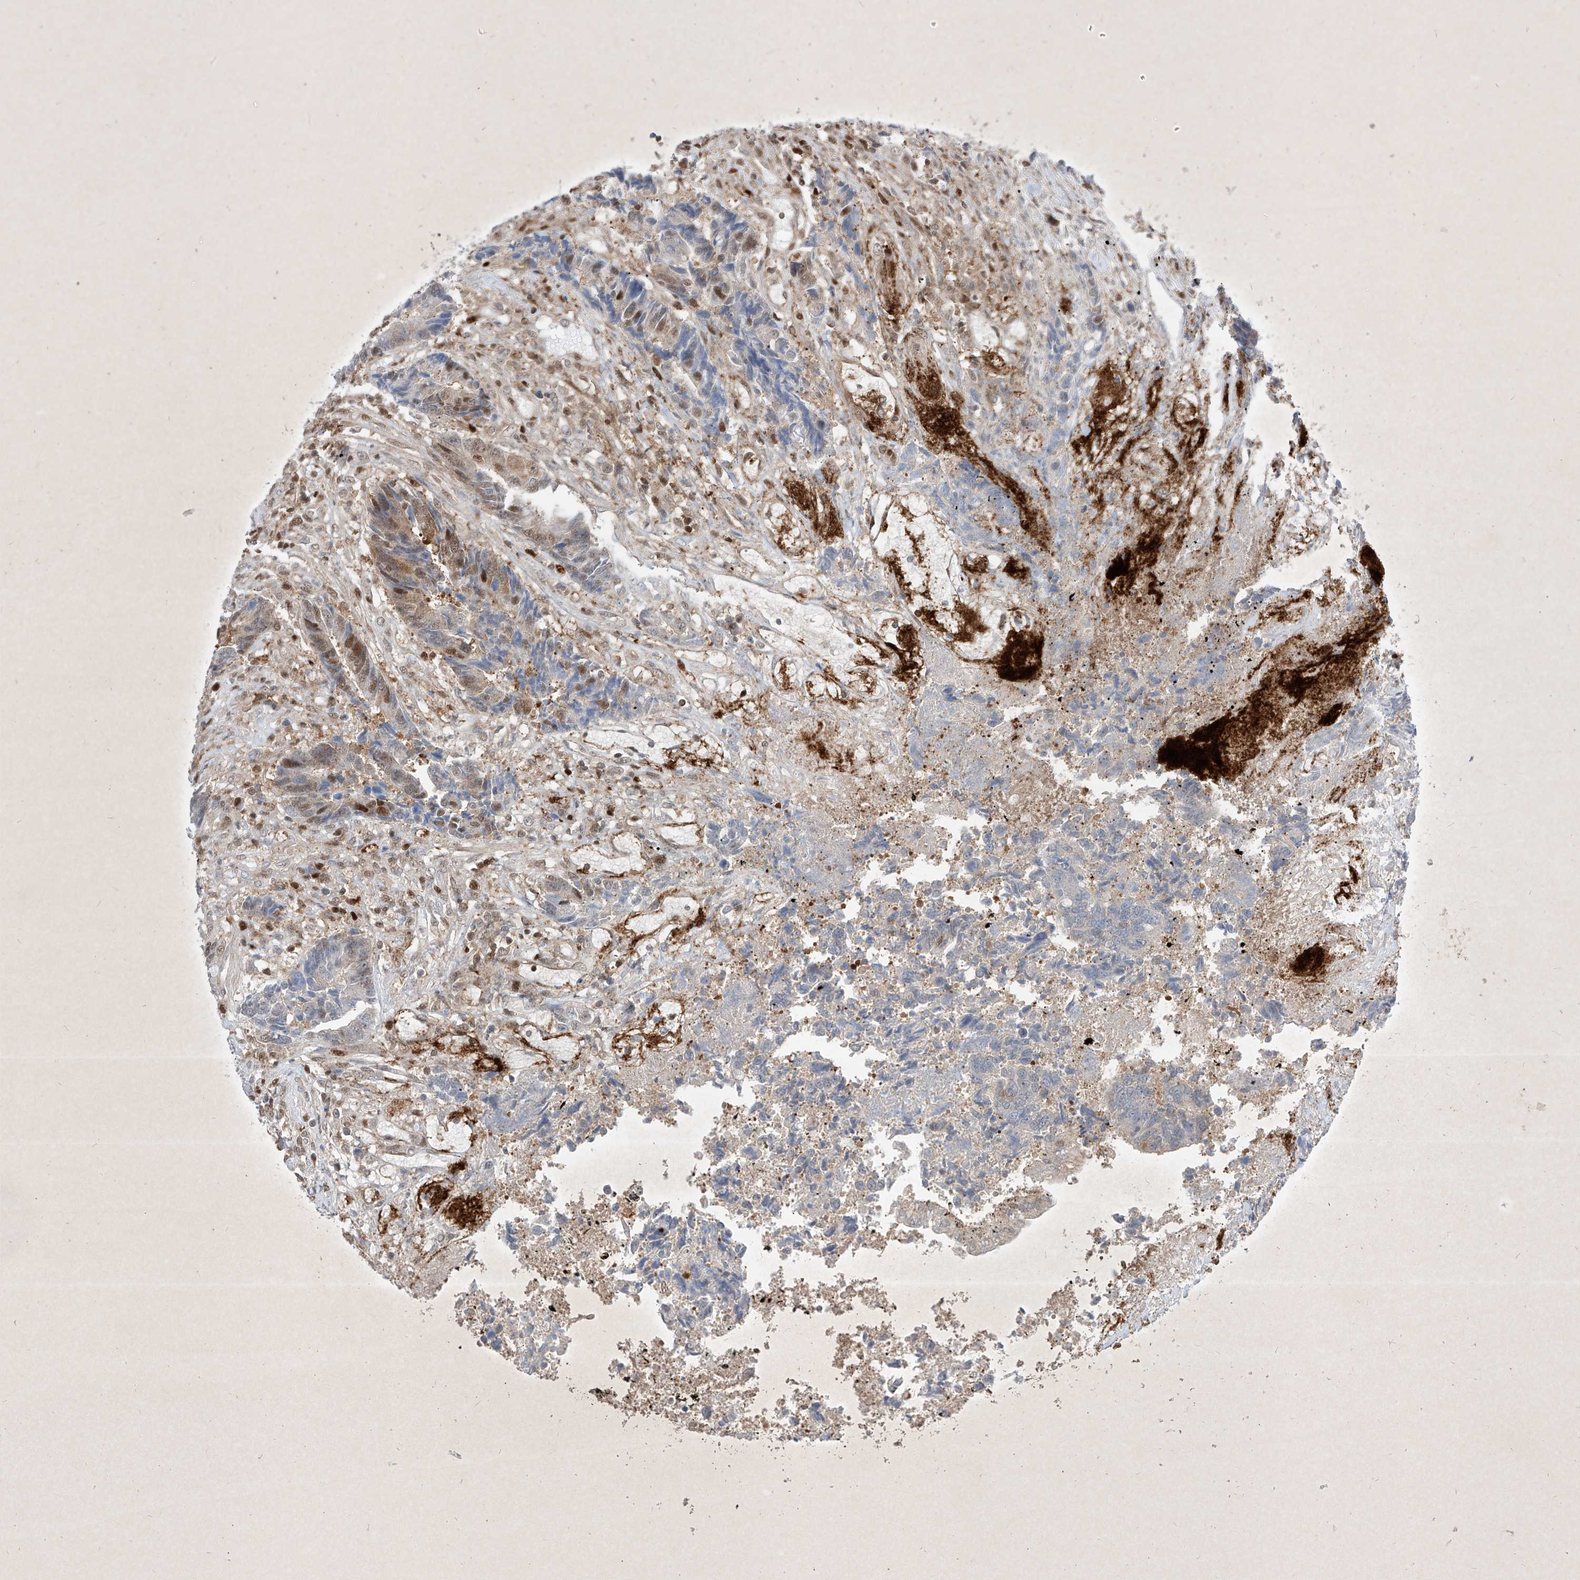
{"staining": {"intensity": "moderate", "quantity": "<25%", "location": "cytoplasmic/membranous,nuclear"}, "tissue": "colorectal cancer", "cell_type": "Tumor cells", "image_type": "cancer", "snomed": [{"axis": "morphology", "description": "Adenocarcinoma, NOS"}, {"axis": "topography", "description": "Rectum"}], "caption": "The micrograph exhibits staining of adenocarcinoma (colorectal), revealing moderate cytoplasmic/membranous and nuclear protein expression (brown color) within tumor cells. The staining was performed using DAB (3,3'-diaminobenzidine), with brown indicating positive protein expression. Nuclei are stained blue with hematoxylin.", "gene": "PSMB10", "patient": {"sex": "male", "age": 84}}